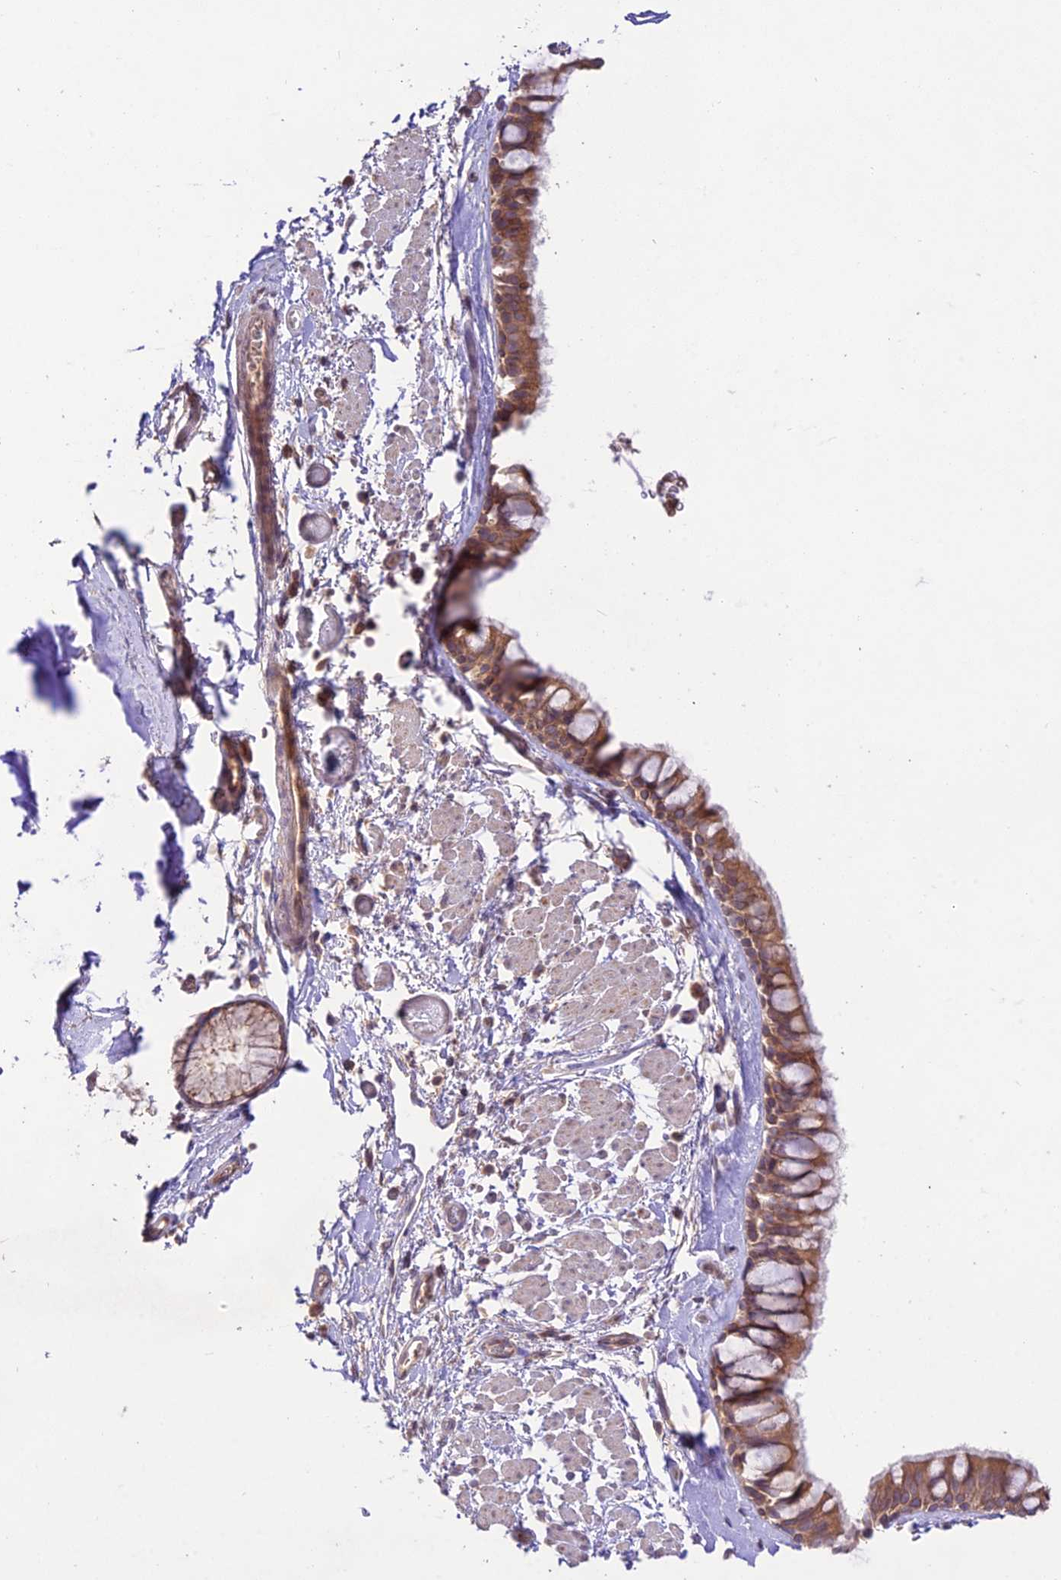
{"staining": {"intensity": "moderate", "quantity": ">75%", "location": "cytoplasmic/membranous"}, "tissue": "bronchus", "cell_type": "Respiratory epithelial cells", "image_type": "normal", "snomed": [{"axis": "morphology", "description": "Normal tissue, NOS"}, {"axis": "topography", "description": "Bronchus"}], "caption": "Immunohistochemical staining of normal human bronchus demonstrates >75% levels of moderate cytoplasmic/membranous protein expression in approximately >75% of respiratory epithelial cells. The staining was performed using DAB (3,3'-diaminobenzidine) to visualize the protein expression in brown, while the nuclei were stained in blue with hematoxylin (Magnification: 20x).", "gene": "TMEM259", "patient": {"sex": "male", "age": 65}}